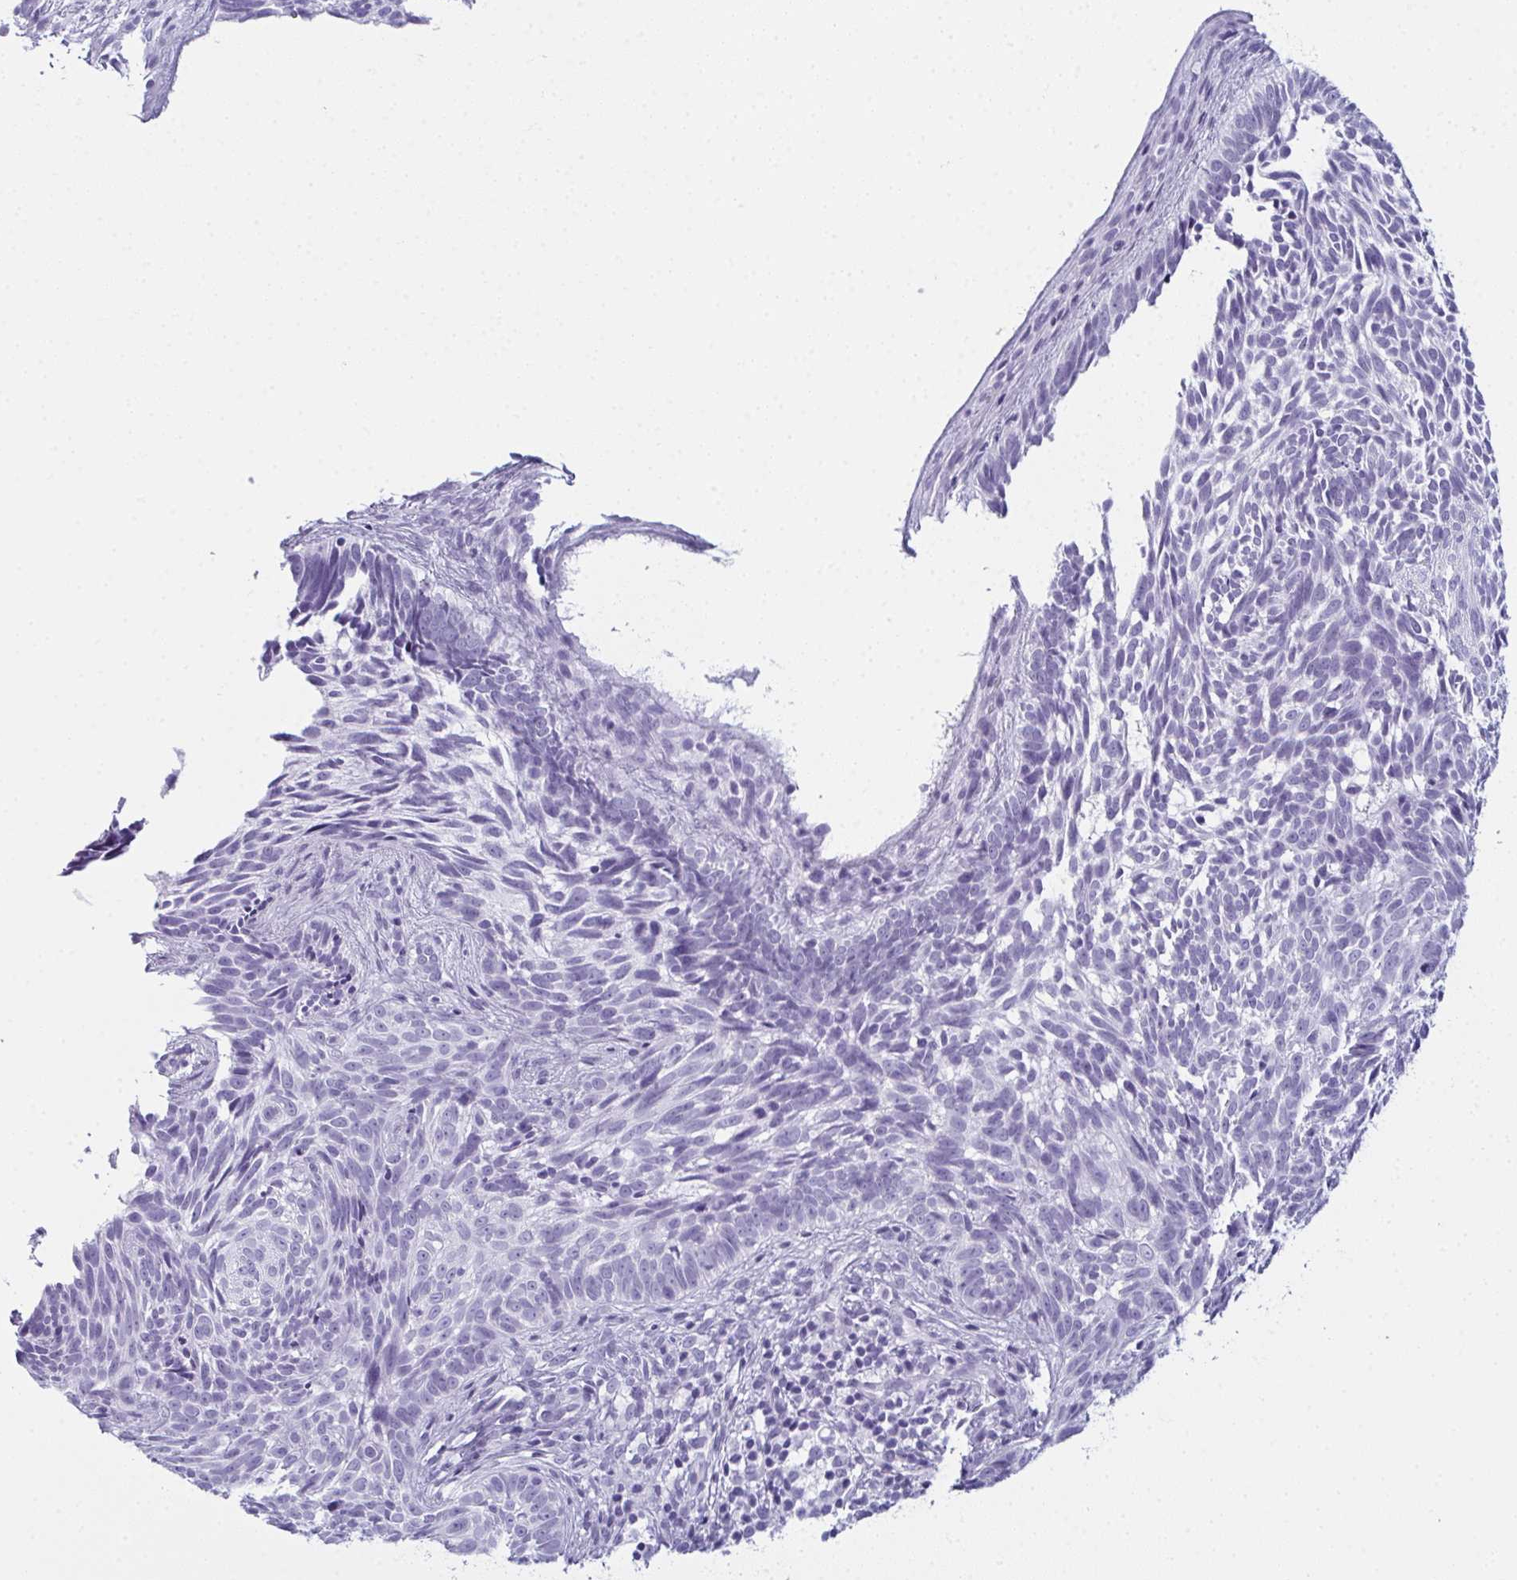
{"staining": {"intensity": "negative", "quantity": "none", "location": "none"}, "tissue": "skin cancer", "cell_type": "Tumor cells", "image_type": "cancer", "snomed": [{"axis": "morphology", "description": "Basal cell carcinoma"}, {"axis": "topography", "description": "Skin"}], "caption": "DAB (3,3'-diaminobenzidine) immunohistochemical staining of skin basal cell carcinoma demonstrates no significant positivity in tumor cells.", "gene": "ENKUR", "patient": {"sex": "male", "age": 65}}